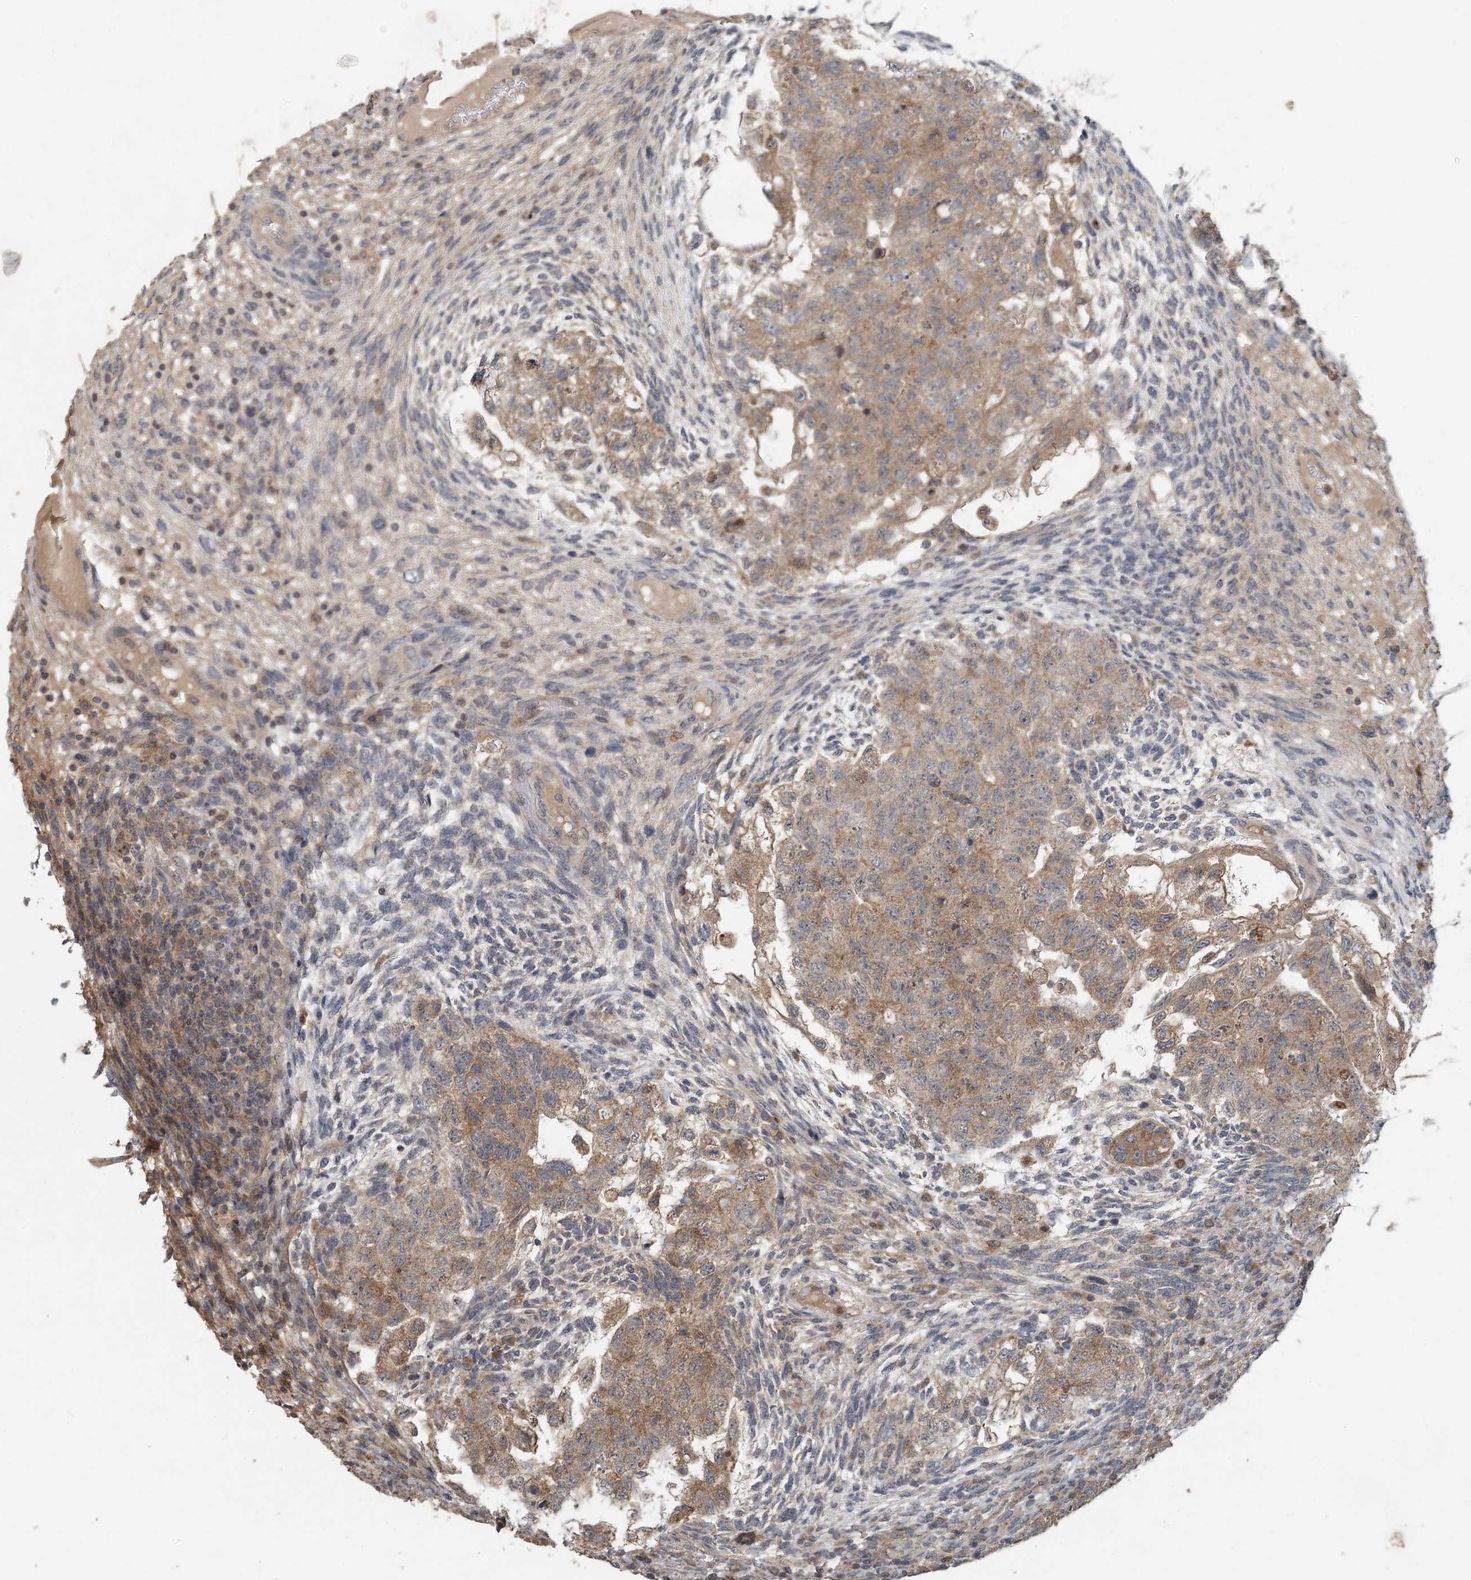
{"staining": {"intensity": "weak", "quantity": ">75%", "location": "cytoplasmic/membranous"}, "tissue": "testis cancer", "cell_type": "Tumor cells", "image_type": "cancer", "snomed": [{"axis": "morphology", "description": "Carcinoma, Embryonal, NOS"}, {"axis": "topography", "description": "Testis"}], "caption": "High-power microscopy captured an immunohistochemistry histopathology image of testis cancer (embryonal carcinoma), revealing weak cytoplasmic/membranous staining in about >75% of tumor cells. The protein is stained brown, and the nuclei are stained in blue (DAB (3,3'-diaminobenzidine) IHC with brightfield microscopy, high magnification).", "gene": "MYO9B", "patient": {"sex": "male", "age": 36}}